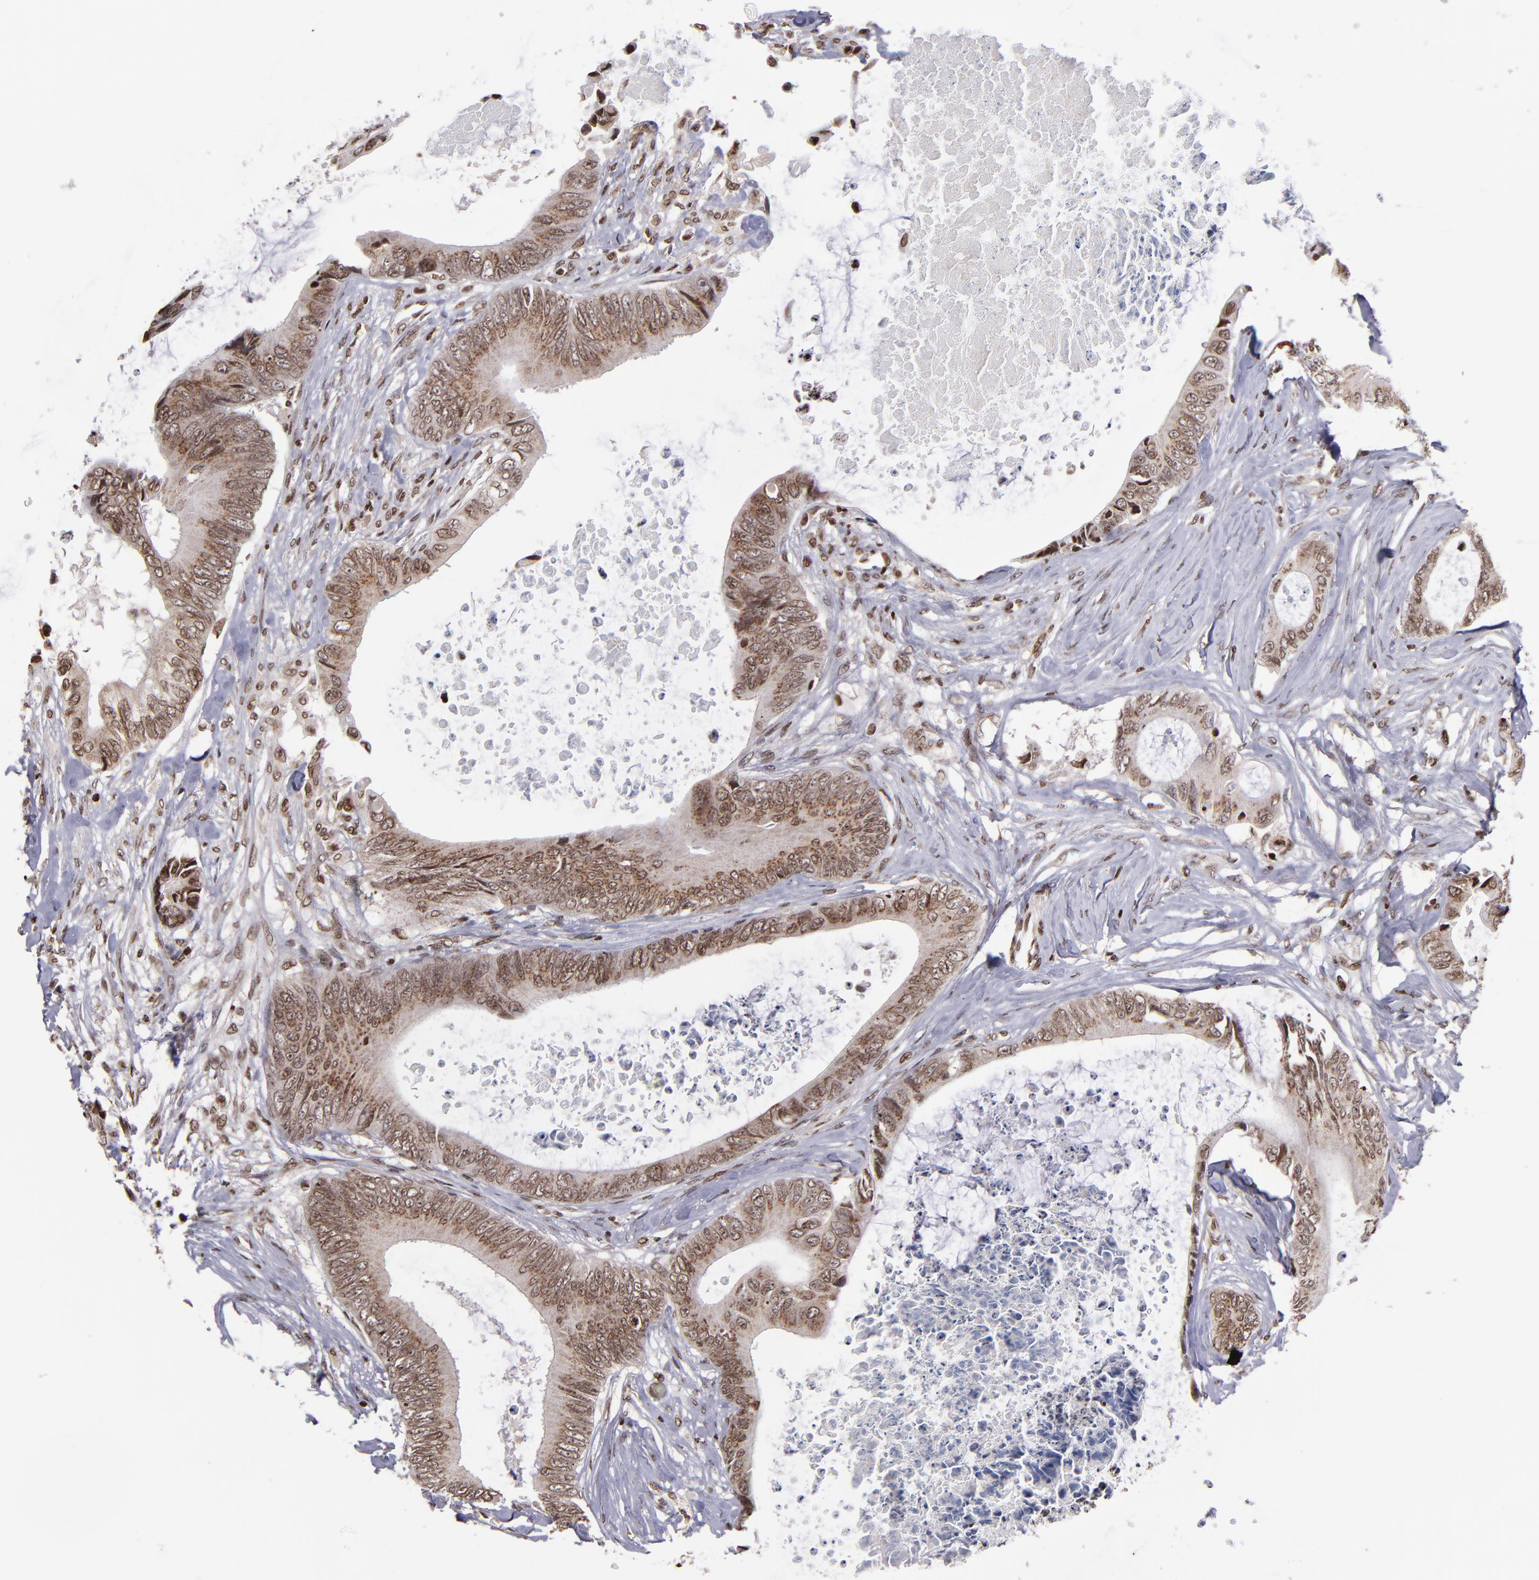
{"staining": {"intensity": "moderate", "quantity": ">75%", "location": "cytoplasmic/membranous,nuclear"}, "tissue": "colorectal cancer", "cell_type": "Tumor cells", "image_type": "cancer", "snomed": [{"axis": "morphology", "description": "Normal tissue, NOS"}, {"axis": "morphology", "description": "Adenocarcinoma, NOS"}, {"axis": "topography", "description": "Rectum"}, {"axis": "topography", "description": "Peripheral nerve tissue"}], "caption": "Tumor cells display medium levels of moderate cytoplasmic/membranous and nuclear expression in approximately >75% of cells in colorectal adenocarcinoma.", "gene": "CSDC2", "patient": {"sex": "female", "age": 77}}